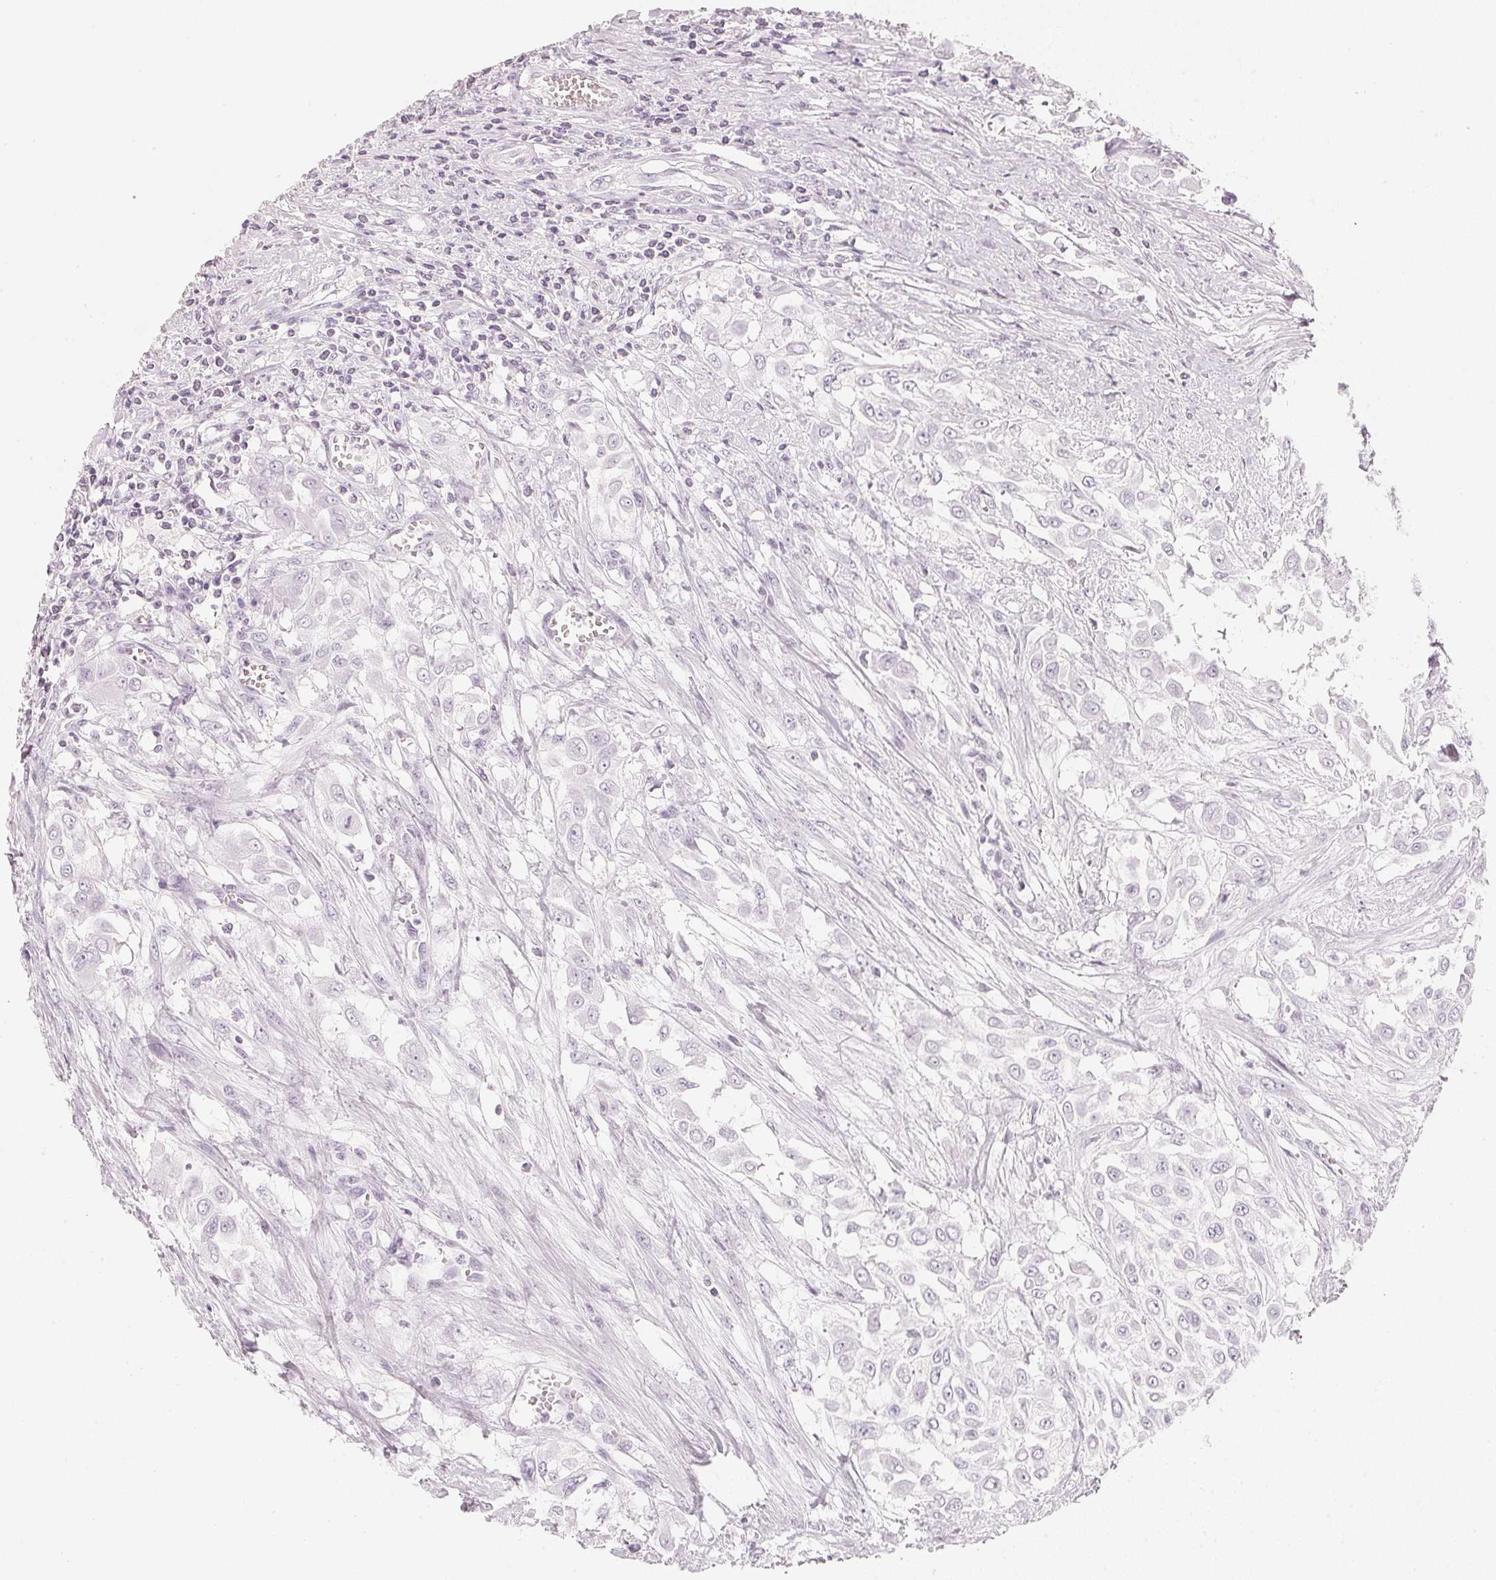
{"staining": {"intensity": "negative", "quantity": "none", "location": "none"}, "tissue": "urothelial cancer", "cell_type": "Tumor cells", "image_type": "cancer", "snomed": [{"axis": "morphology", "description": "Urothelial carcinoma, High grade"}, {"axis": "topography", "description": "Urinary bladder"}], "caption": "Histopathology image shows no significant protein positivity in tumor cells of urothelial cancer.", "gene": "SLC22A8", "patient": {"sex": "male", "age": 57}}